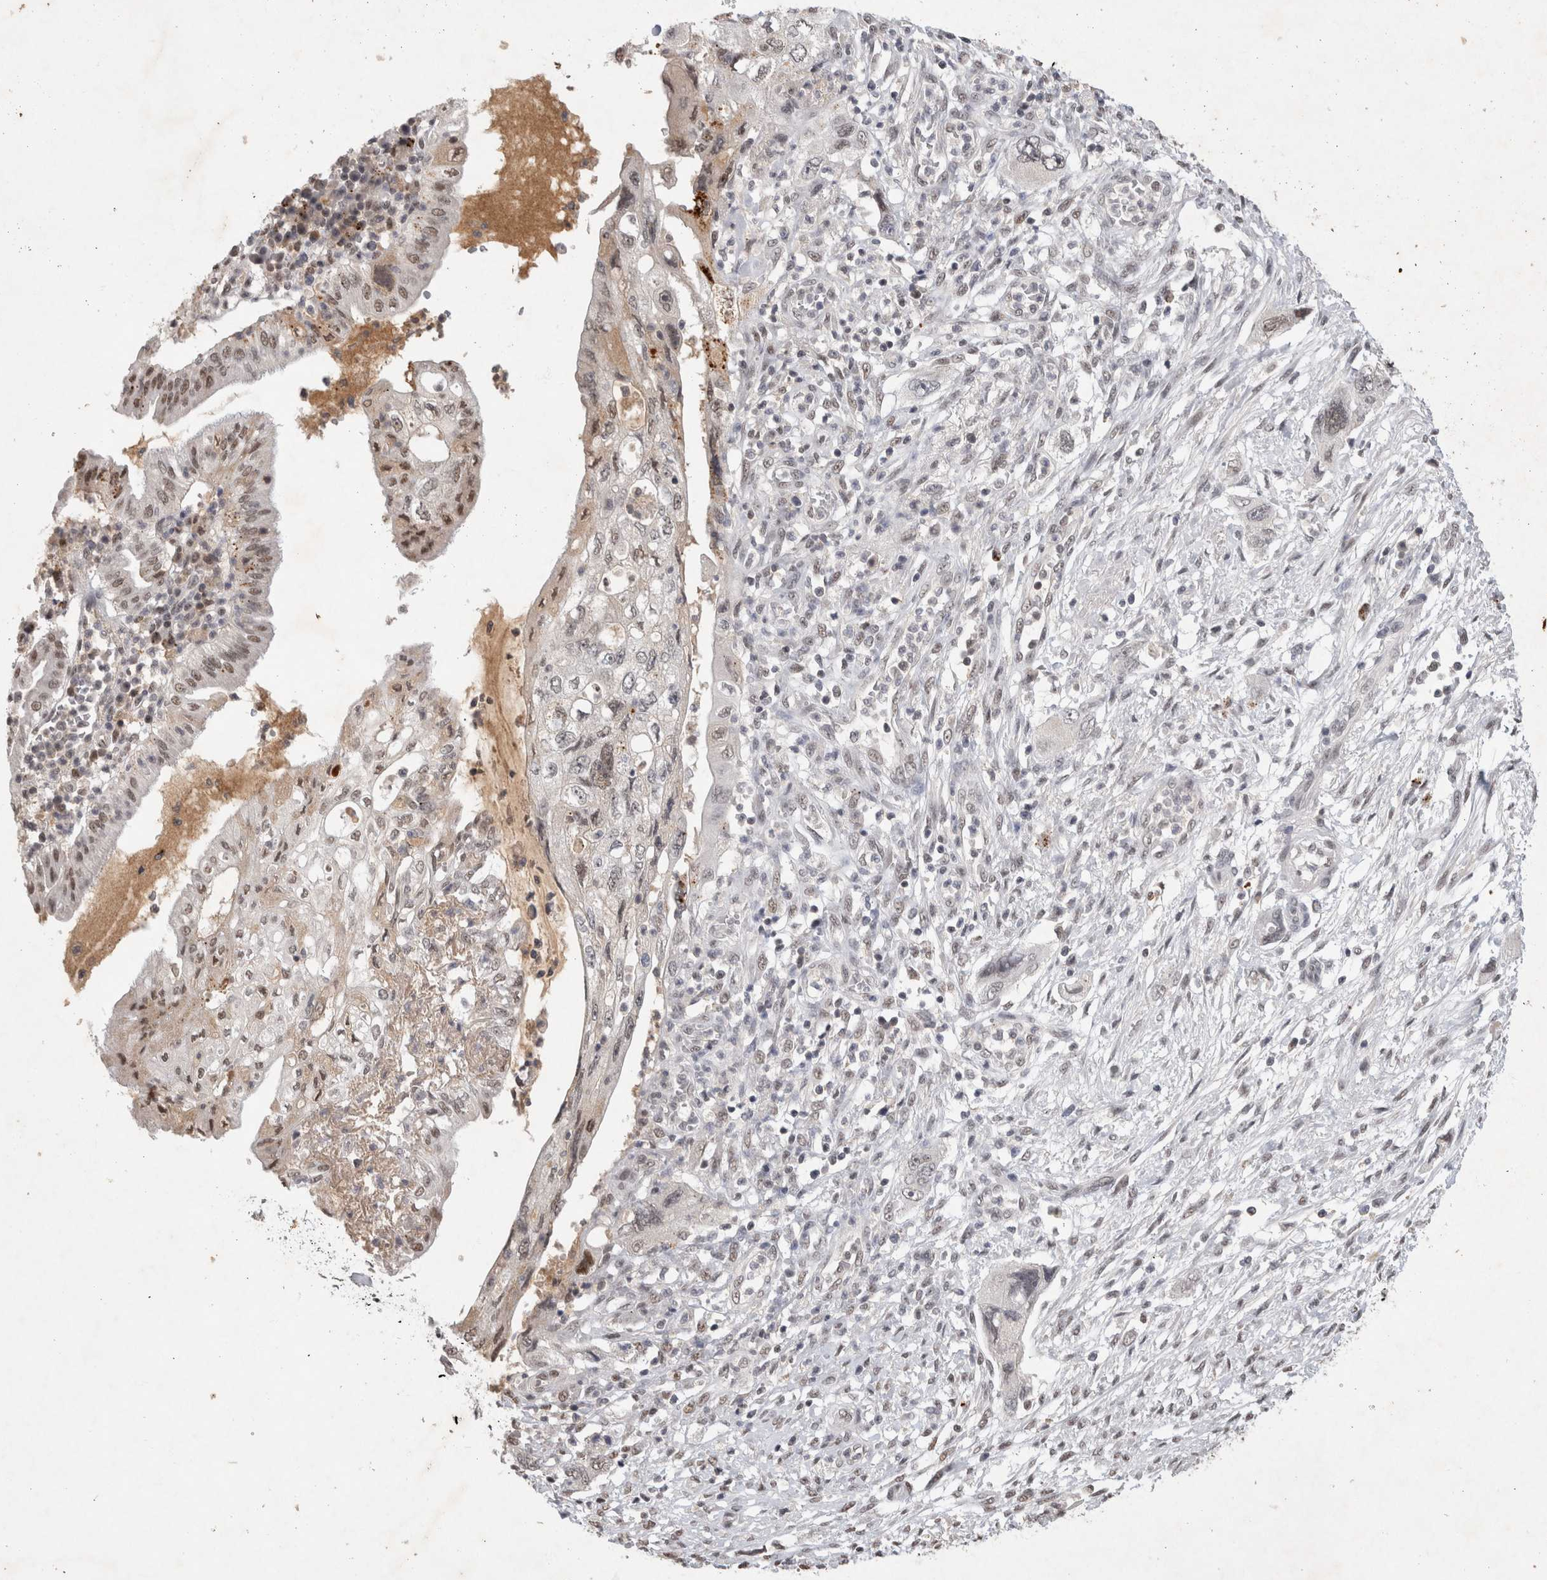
{"staining": {"intensity": "moderate", "quantity": "<25%", "location": "nuclear"}, "tissue": "pancreatic cancer", "cell_type": "Tumor cells", "image_type": "cancer", "snomed": [{"axis": "morphology", "description": "Adenocarcinoma, NOS"}, {"axis": "topography", "description": "Pancreas"}], "caption": "Adenocarcinoma (pancreatic) was stained to show a protein in brown. There is low levels of moderate nuclear expression in about <25% of tumor cells.", "gene": "XRCC5", "patient": {"sex": "female", "age": 73}}